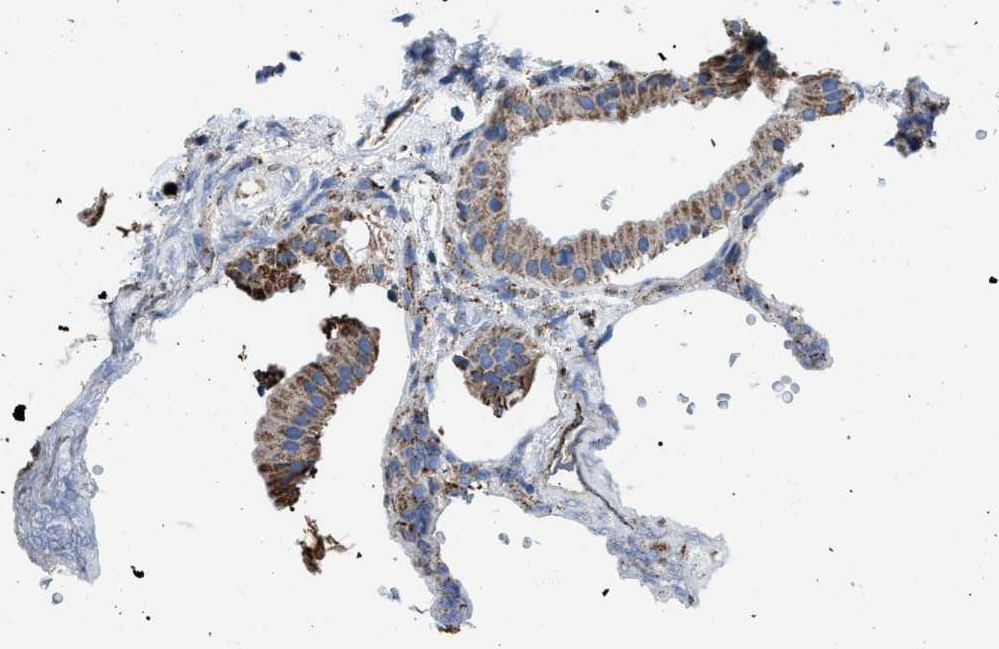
{"staining": {"intensity": "moderate", "quantity": ">75%", "location": "cytoplasmic/membranous"}, "tissue": "gallbladder", "cell_type": "Glandular cells", "image_type": "normal", "snomed": [{"axis": "morphology", "description": "Normal tissue, NOS"}, {"axis": "topography", "description": "Gallbladder"}], "caption": "IHC (DAB) staining of normal human gallbladder shows moderate cytoplasmic/membranous protein positivity in approximately >75% of glandular cells. The protein of interest is shown in brown color, while the nuclei are stained blue.", "gene": "PHB2", "patient": {"sex": "female", "age": 64}}